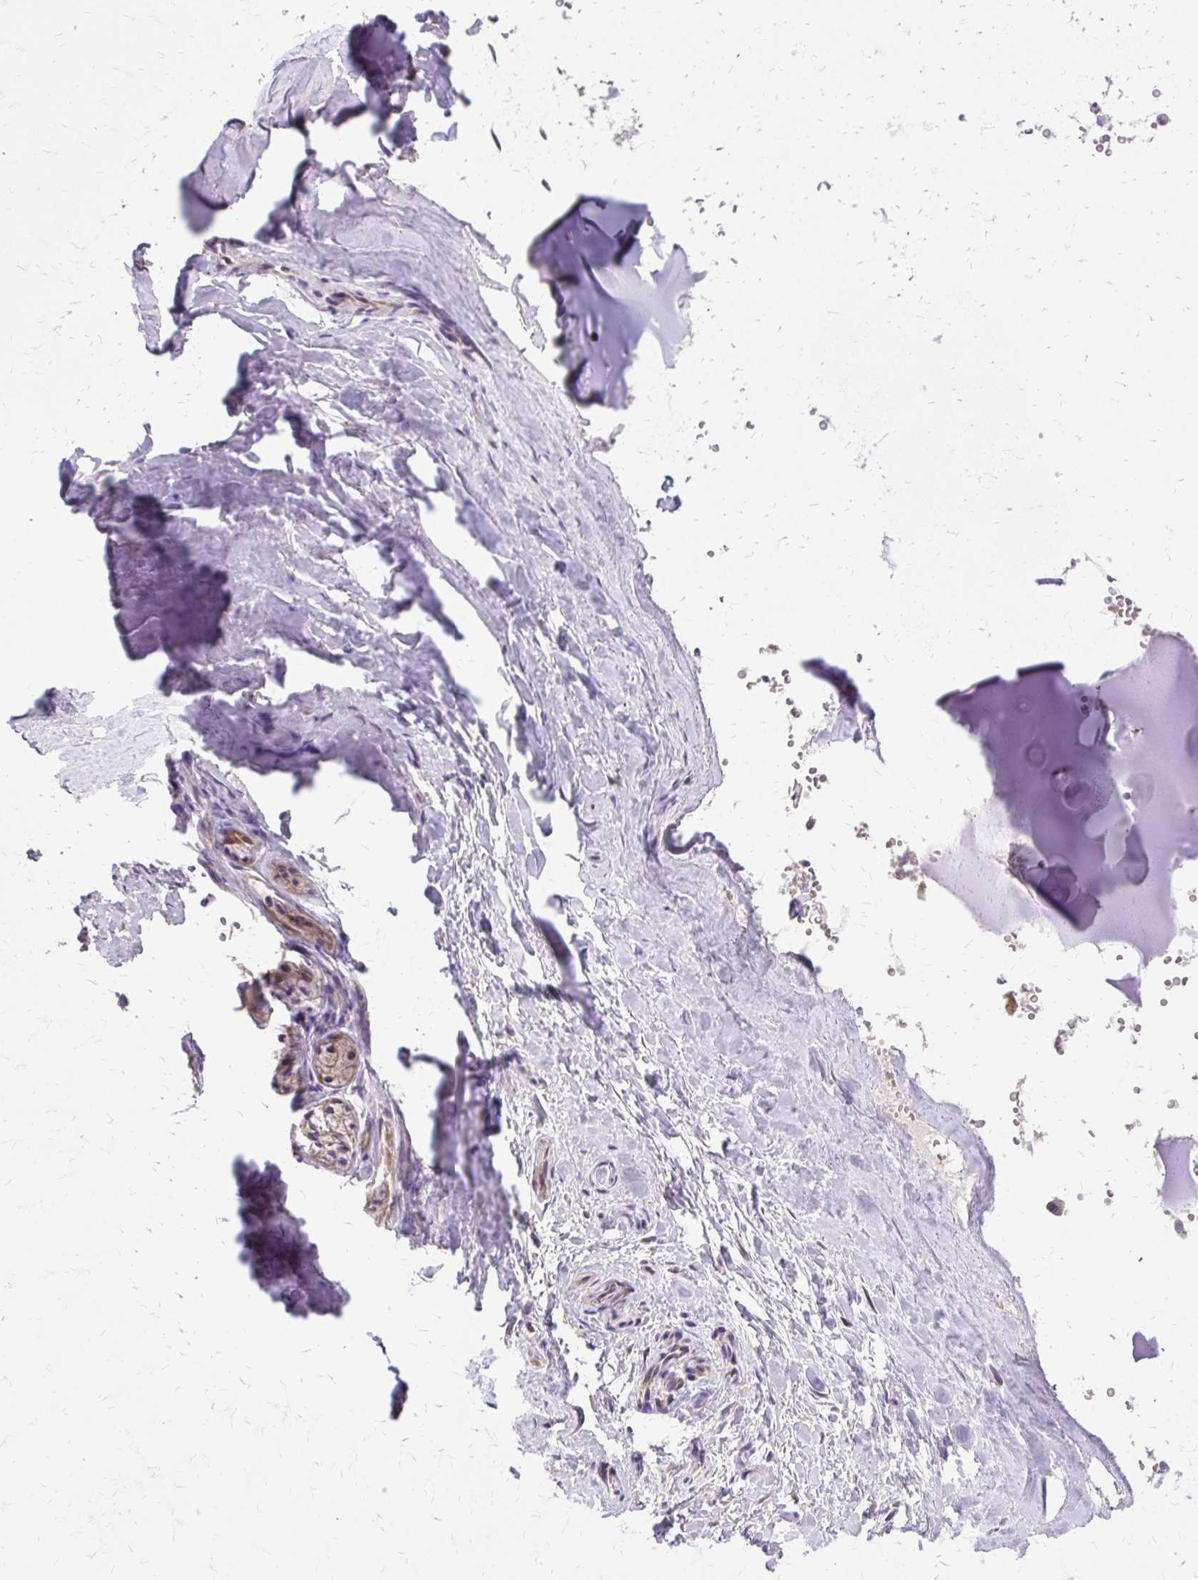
{"staining": {"intensity": "negative", "quantity": "none", "location": "none"}, "tissue": "soft tissue", "cell_type": "Chondrocytes", "image_type": "normal", "snomed": [{"axis": "morphology", "description": "Normal tissue, NOS"}, {"axis": "topography", "description": "Cartilage tissue"}, {"axis": "topography", "description": "Nasopharynx"}, {"axis": "topography", "description": "Thyroid gland"}], "caption": "Immunohistochemical staining of benign soft tissue displays no significant staining in chondrocytes.", "gene": "MYORG", "patient": {"sex": "male", "age": 63}}